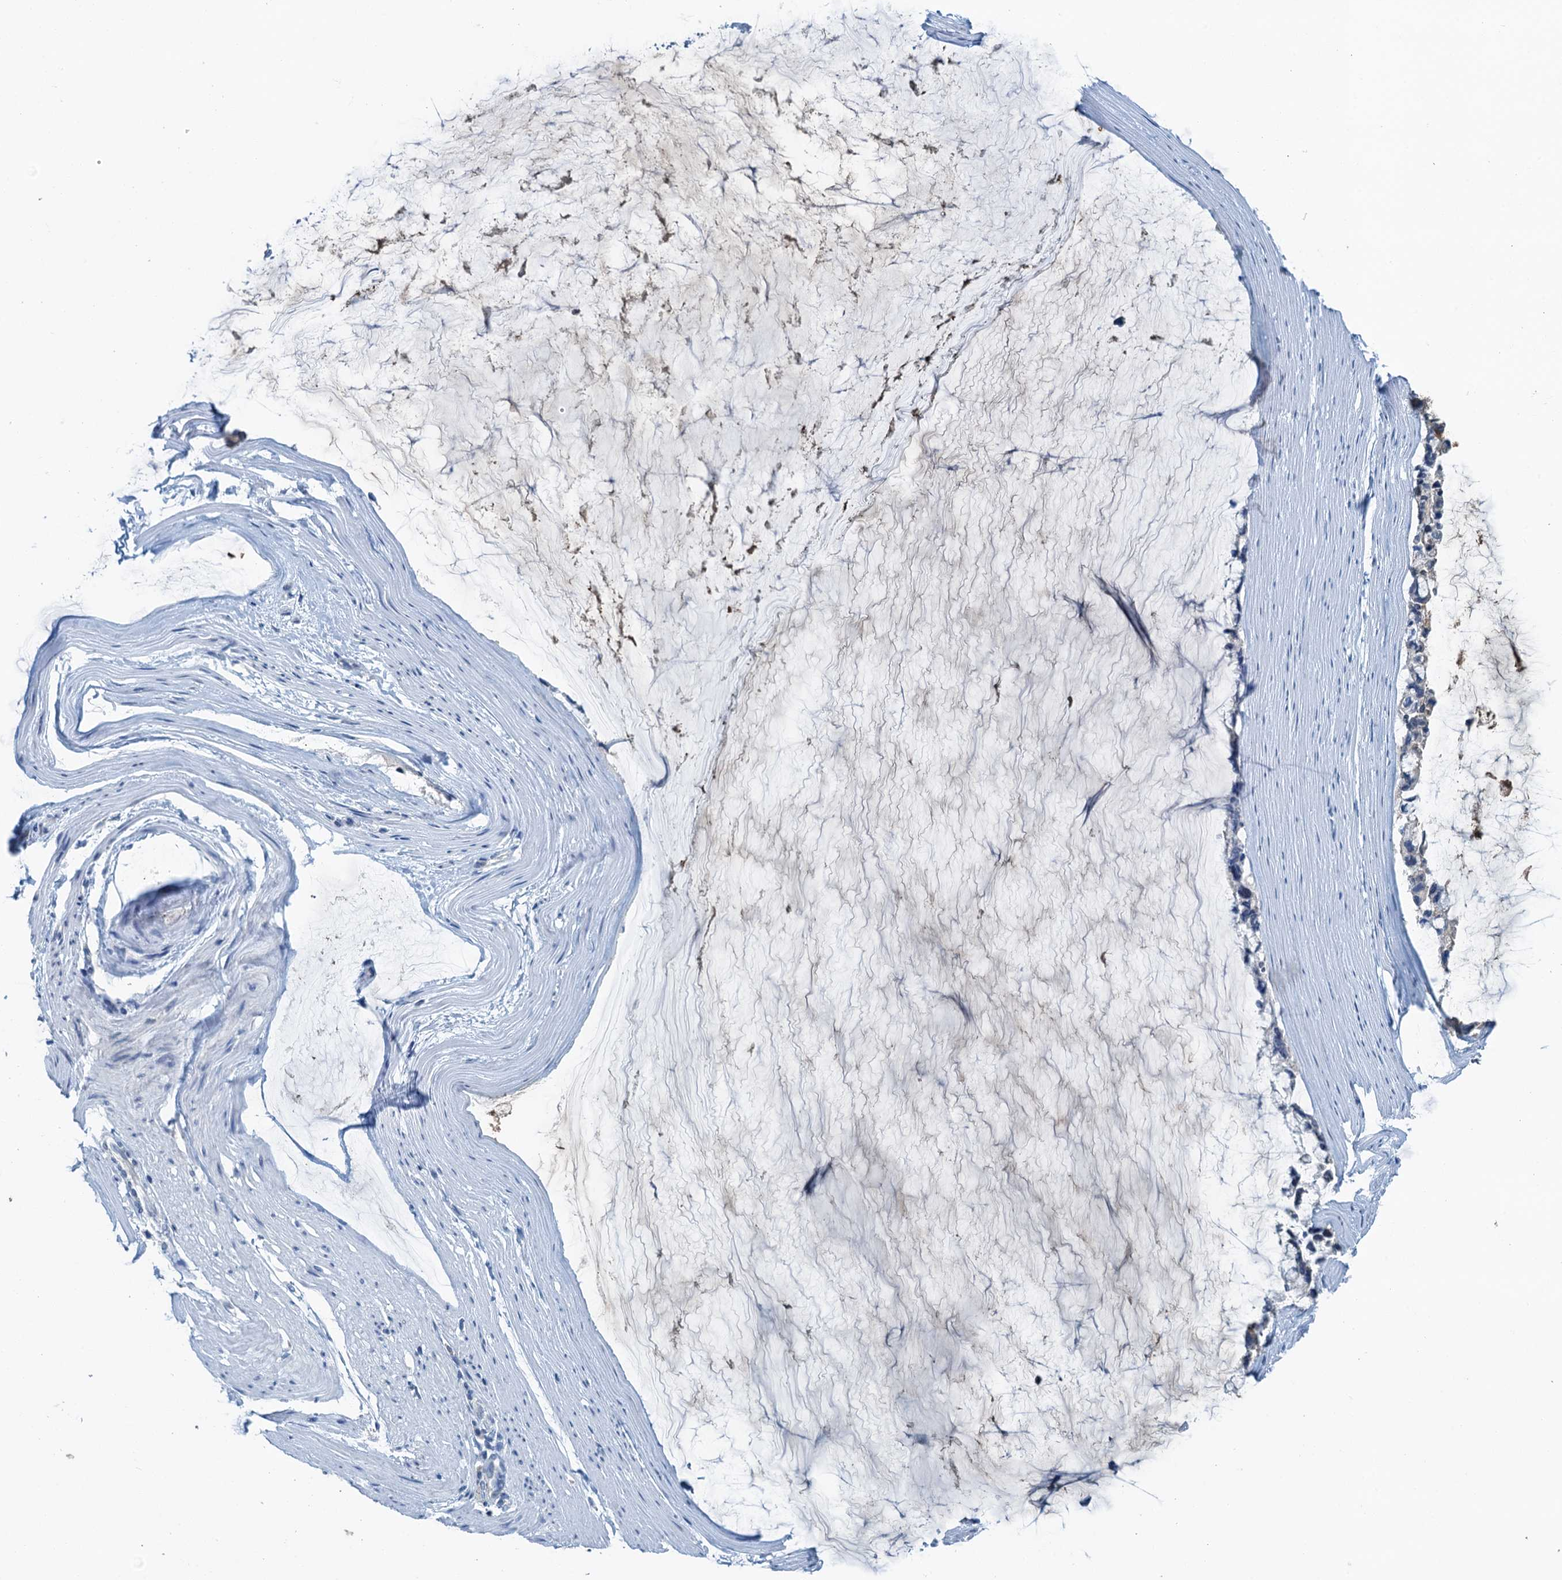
{"staining": {"intensity": "negative", "quantity": "none", "location": "none"}, "tissue": "ovarian cancer", "cell_type": "Tumor cells", "image_type": "cancer", "snomed": [{"axis": "morphology", "description": "Cystadenocarcinoma, mucinous, NOS"}, {"axis": "topography", "description": "Ovary"}], "caption": "Tumor cells show no significant expression in ovarian cancer (mucinous cystadenocarcinoma).", "gene": "LSM14B", "patient": {"sex": "female", "age": 39}}